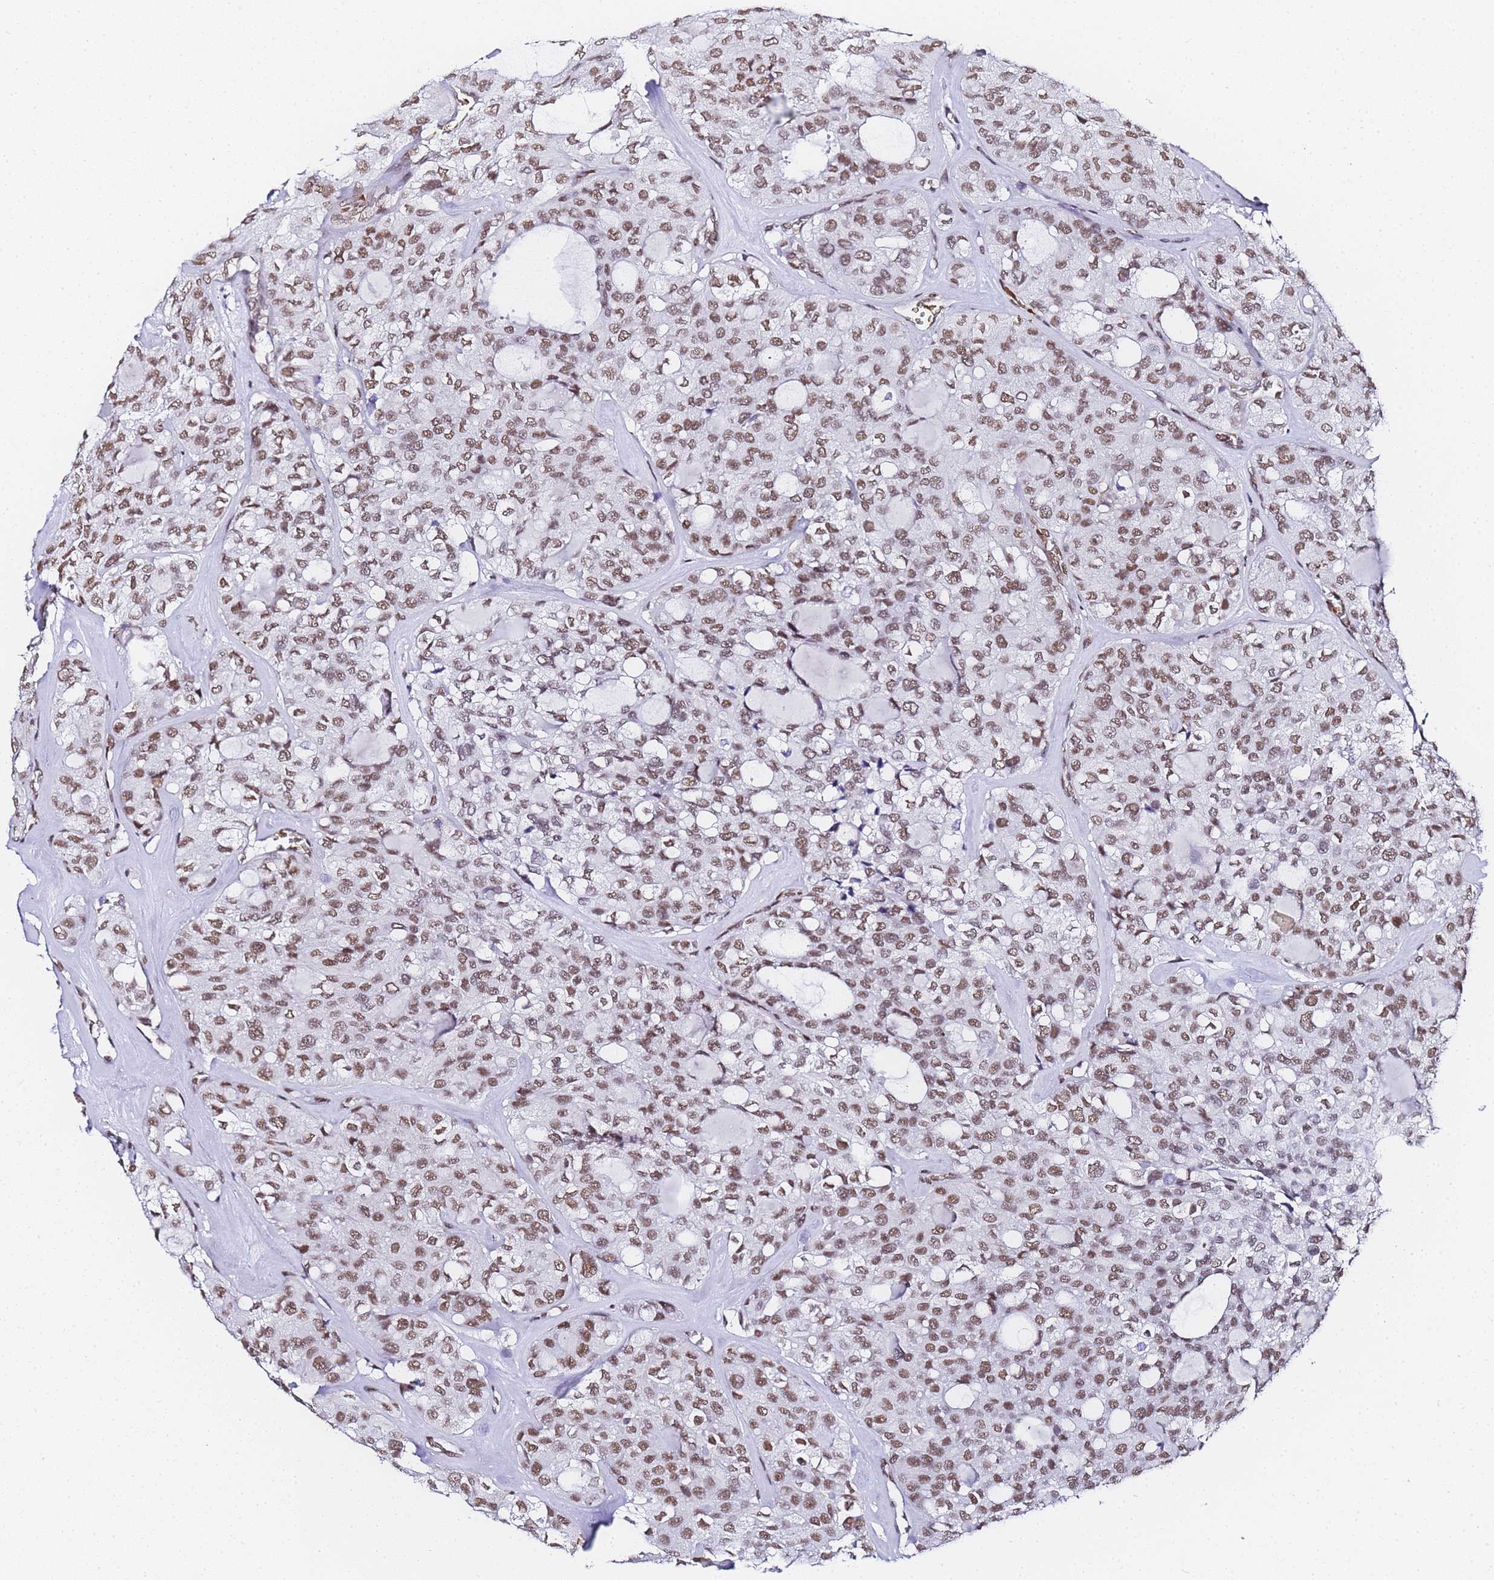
{"staining": {"intensity": "moderate", "quantity": ">75%", "location": "nuclear"}, "tissue": "thyroid cancer", "cell_type": "Tumor cells", "image_type": "cancer", "snomed": [{"axis": "morphology", "description": "Follicular adenoma carcinoma, NOS"}, {"axis": "topography", "description": "Thyroid gland"}], "caption": "Tumor cells display medium levels of moderate nuclear positivity in approximately >75% of cells in human thyroid cancer. (DAB IHC with brightfield microscopy, high magnification).", "gene": "POLR1A", "patient": {"sex": "male", "age": 75}}